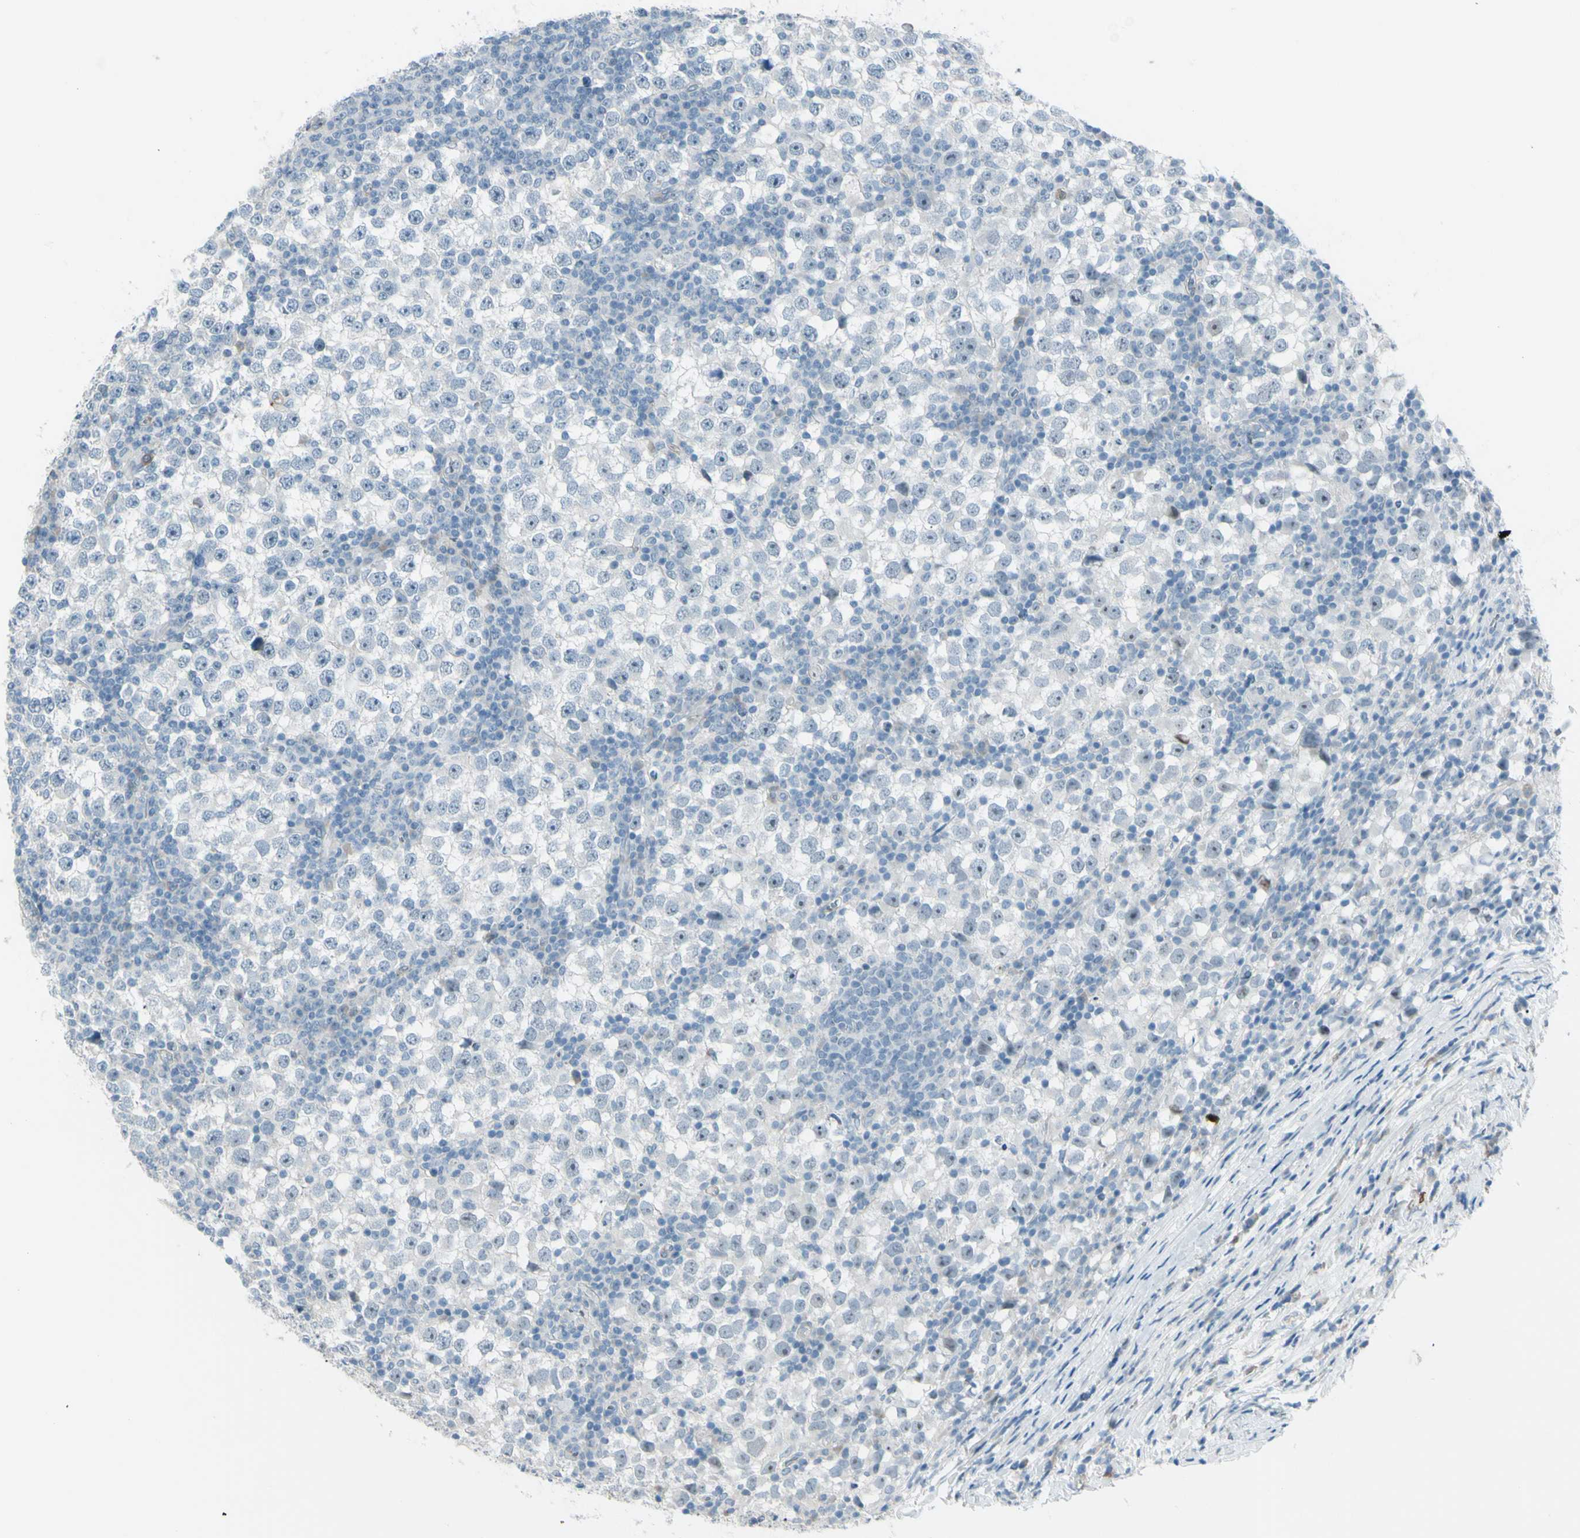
{"staining": {"intensity": "negative", "quantity": "none", "location": "none"}, "tissue": "testis cancer", "cell_type": "Tumor cells", "image_type": "cancer", "snomed": [{"axis": "morphology", "description": "Seminoma, NOS"}, {"axis": "topography", "description": "Testis"}], "caption": "Human testis seminoma stained for a protein using IHC exhibits no expression in tumor cells.", "gene": "GPR34", "patient": {"sex": "male", "age": 65}}